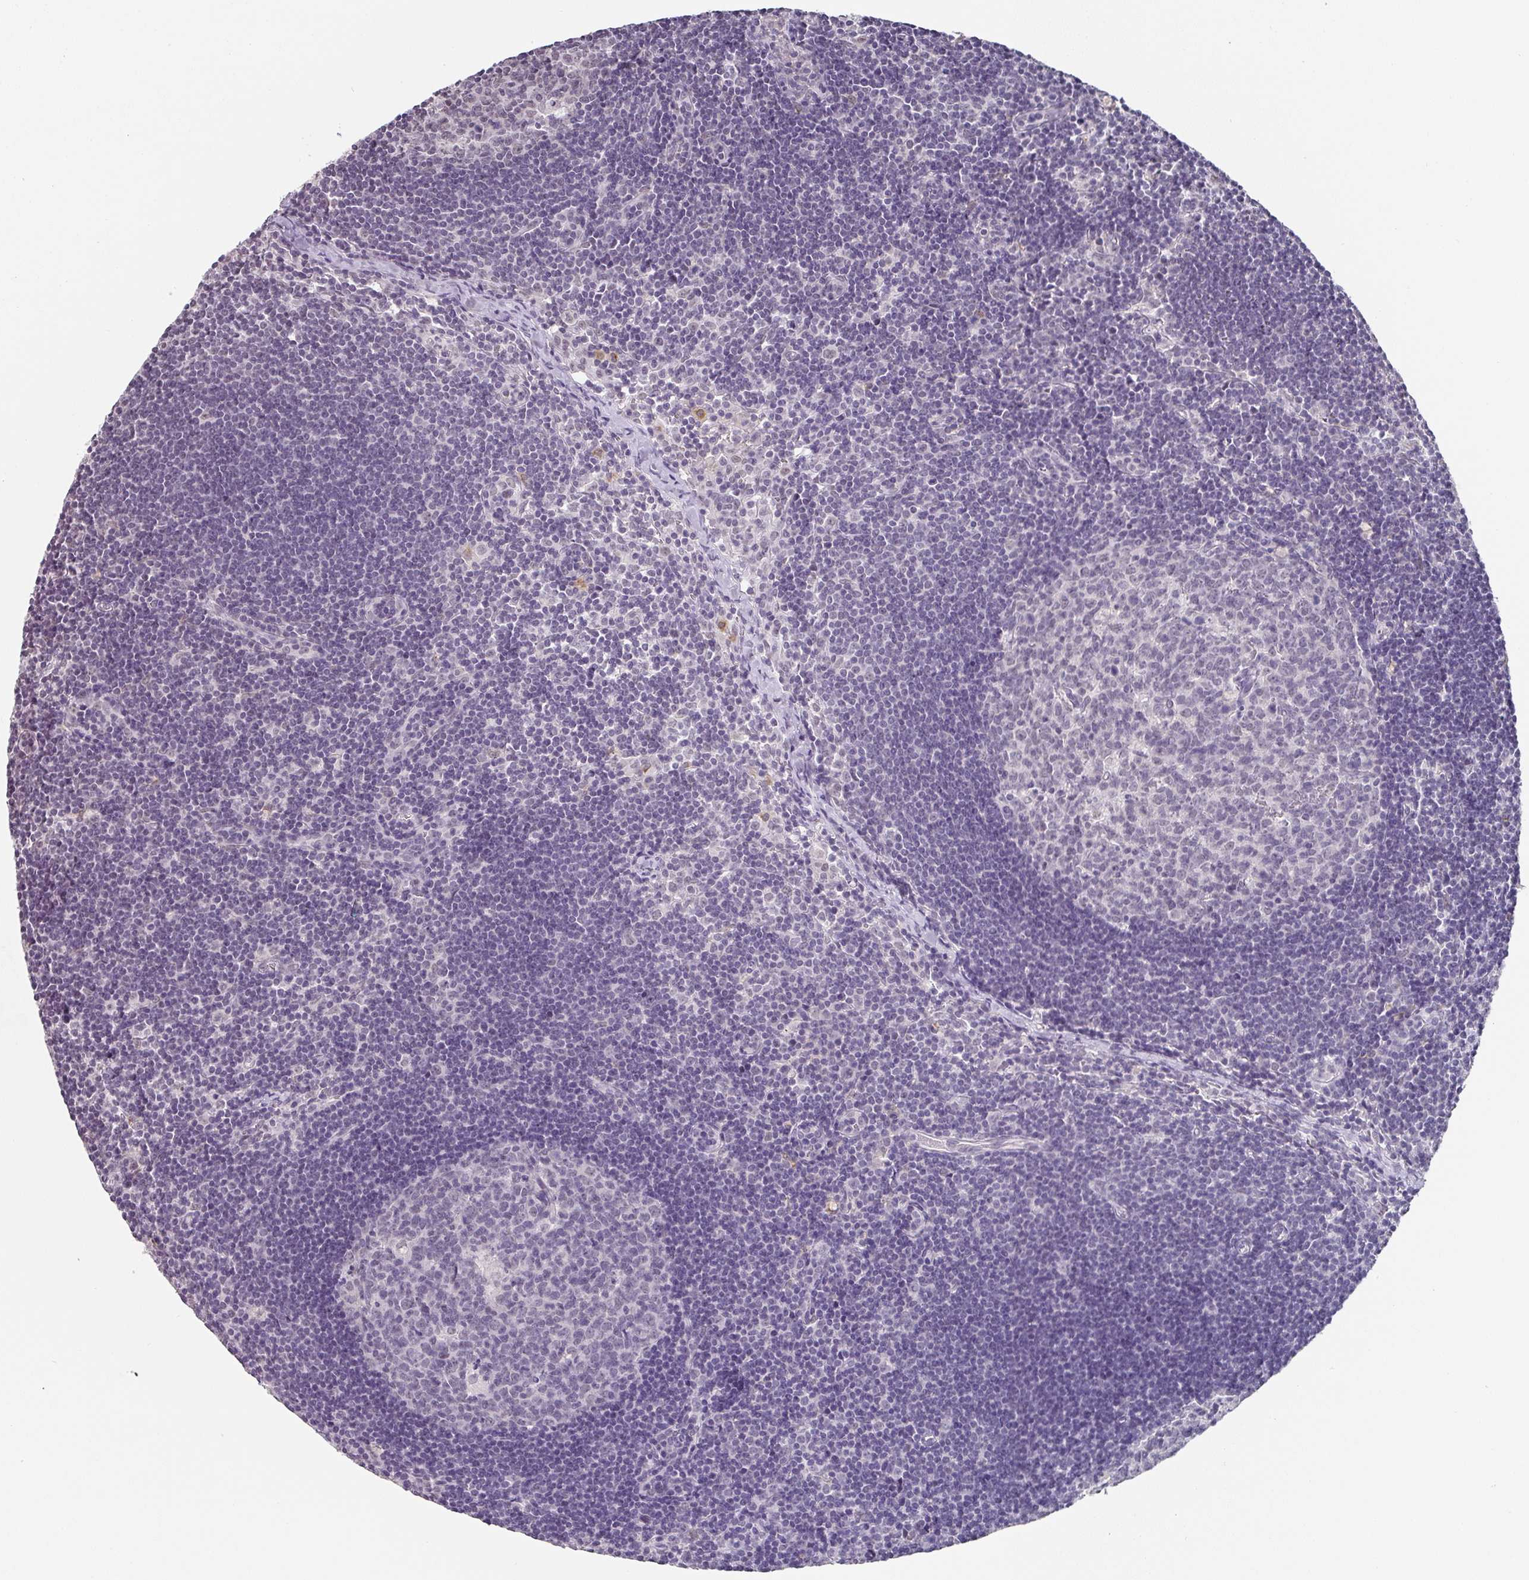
{"staining": {"intensity": "negative", "quantity": "none", "location": "none"}, "tissue": "lymph node", "cell_type": "Germinal center cells", "image_type": "normal", "snomed": [{"axis": "morphology", "description": "Normal tissue, NOS"}, {"axis": "topography", "description": "Lymph node"}], "caption": "This photomicrograph is of normal lymph node stained with IHC to label a protein in brown with the nuclei are counter-stained blue. There is no positivity in germinal center cells.", "gene": "C1QB", "patient": {"sex": "female", "age": 29}}